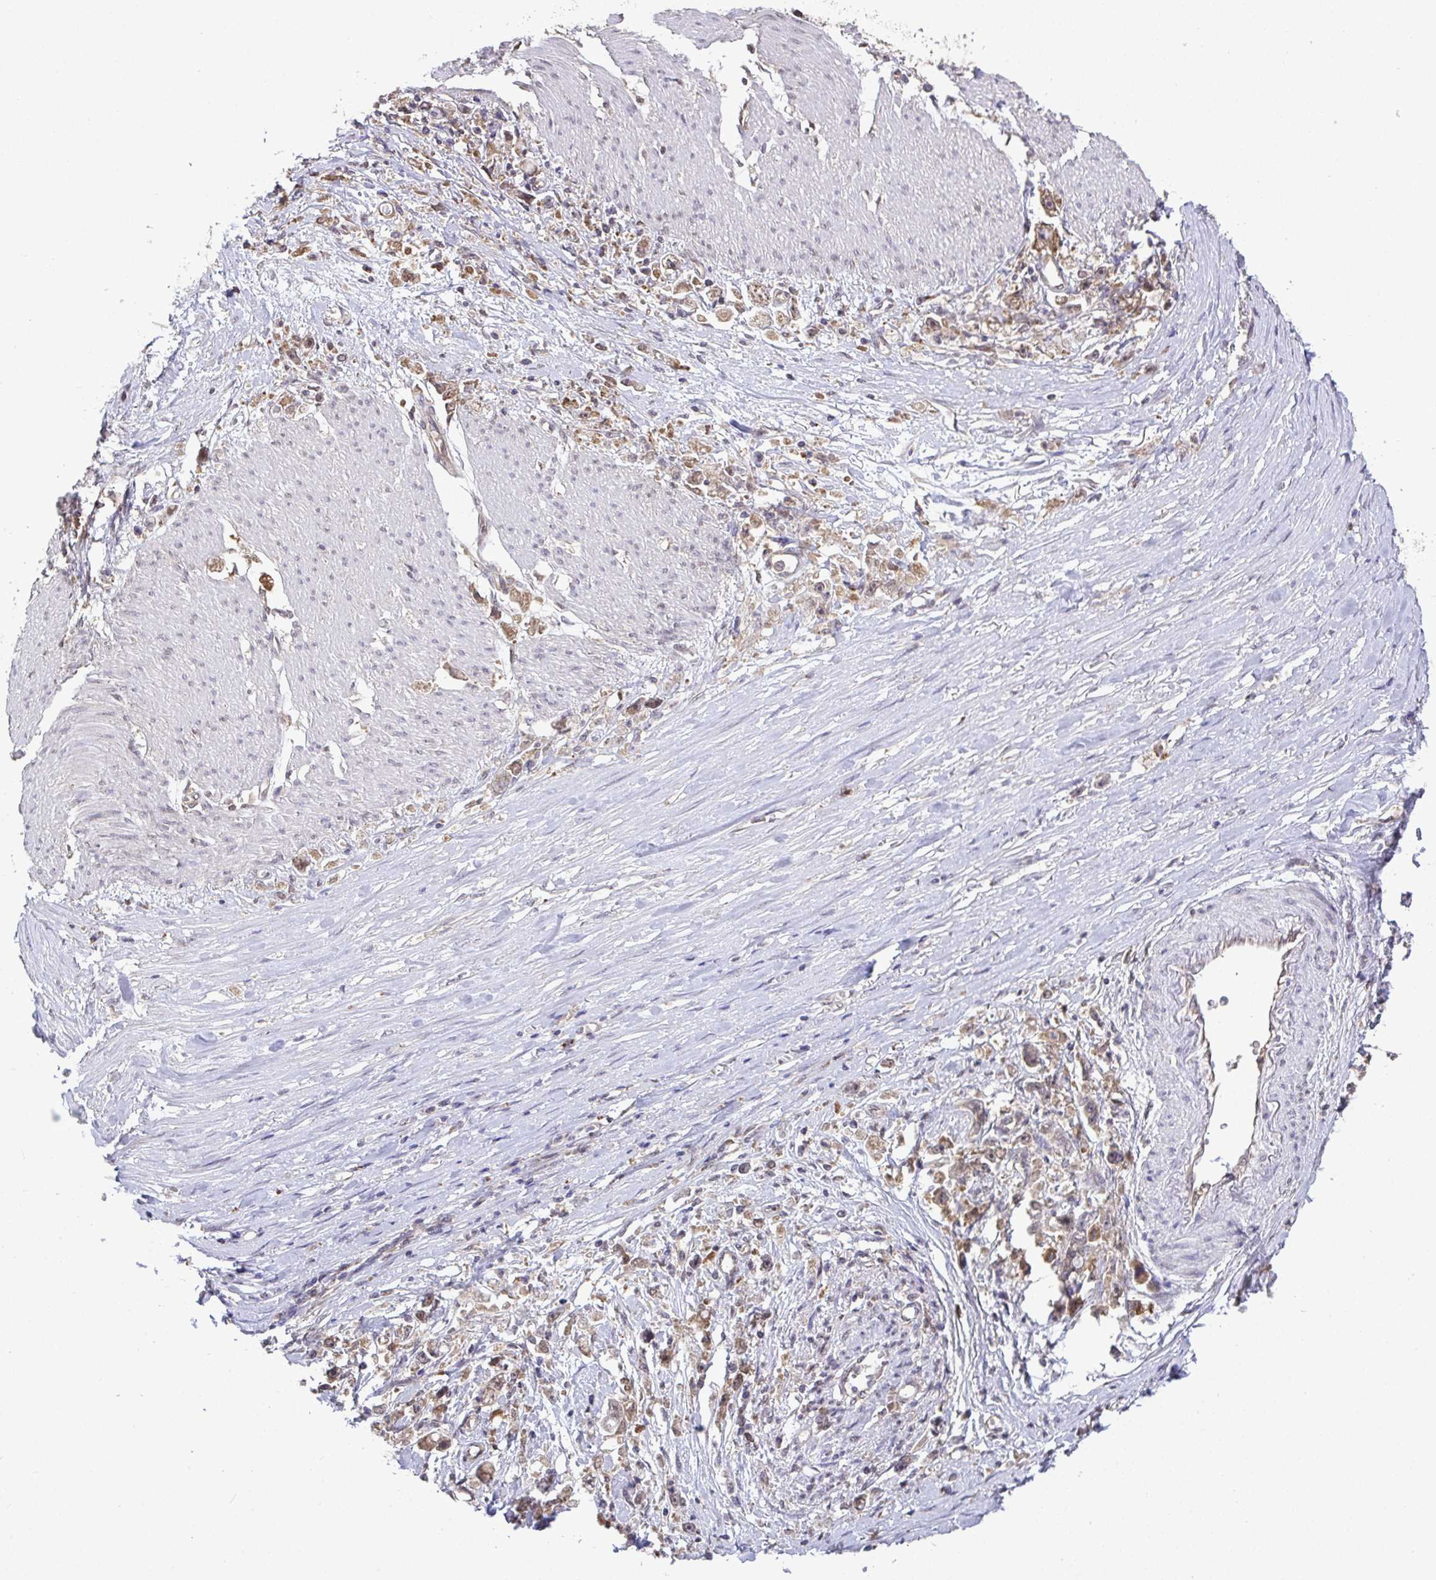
{"staining": {"intensity": "moderate", "quantity": ">75%", "location": "cytoplasmic/membranous"}, "tissue": "stomach cancer", "cell_type": "Tumor cells", "image_type": "cancer", "snomed": [{"axis": "morphology", "description": "Adenocarcinoma, NOS"}, {"axis": "topography", "description": "Stomach"}], "caption": "The image displays immunohistochemical staining of adenocarcinoma (stomach). There is moderate cytoplasmic/membranous expression is appreciated in about >75% of tumor cells.", "gene": "C12orf57", "patient": {"sex": "female", "age": 59}}